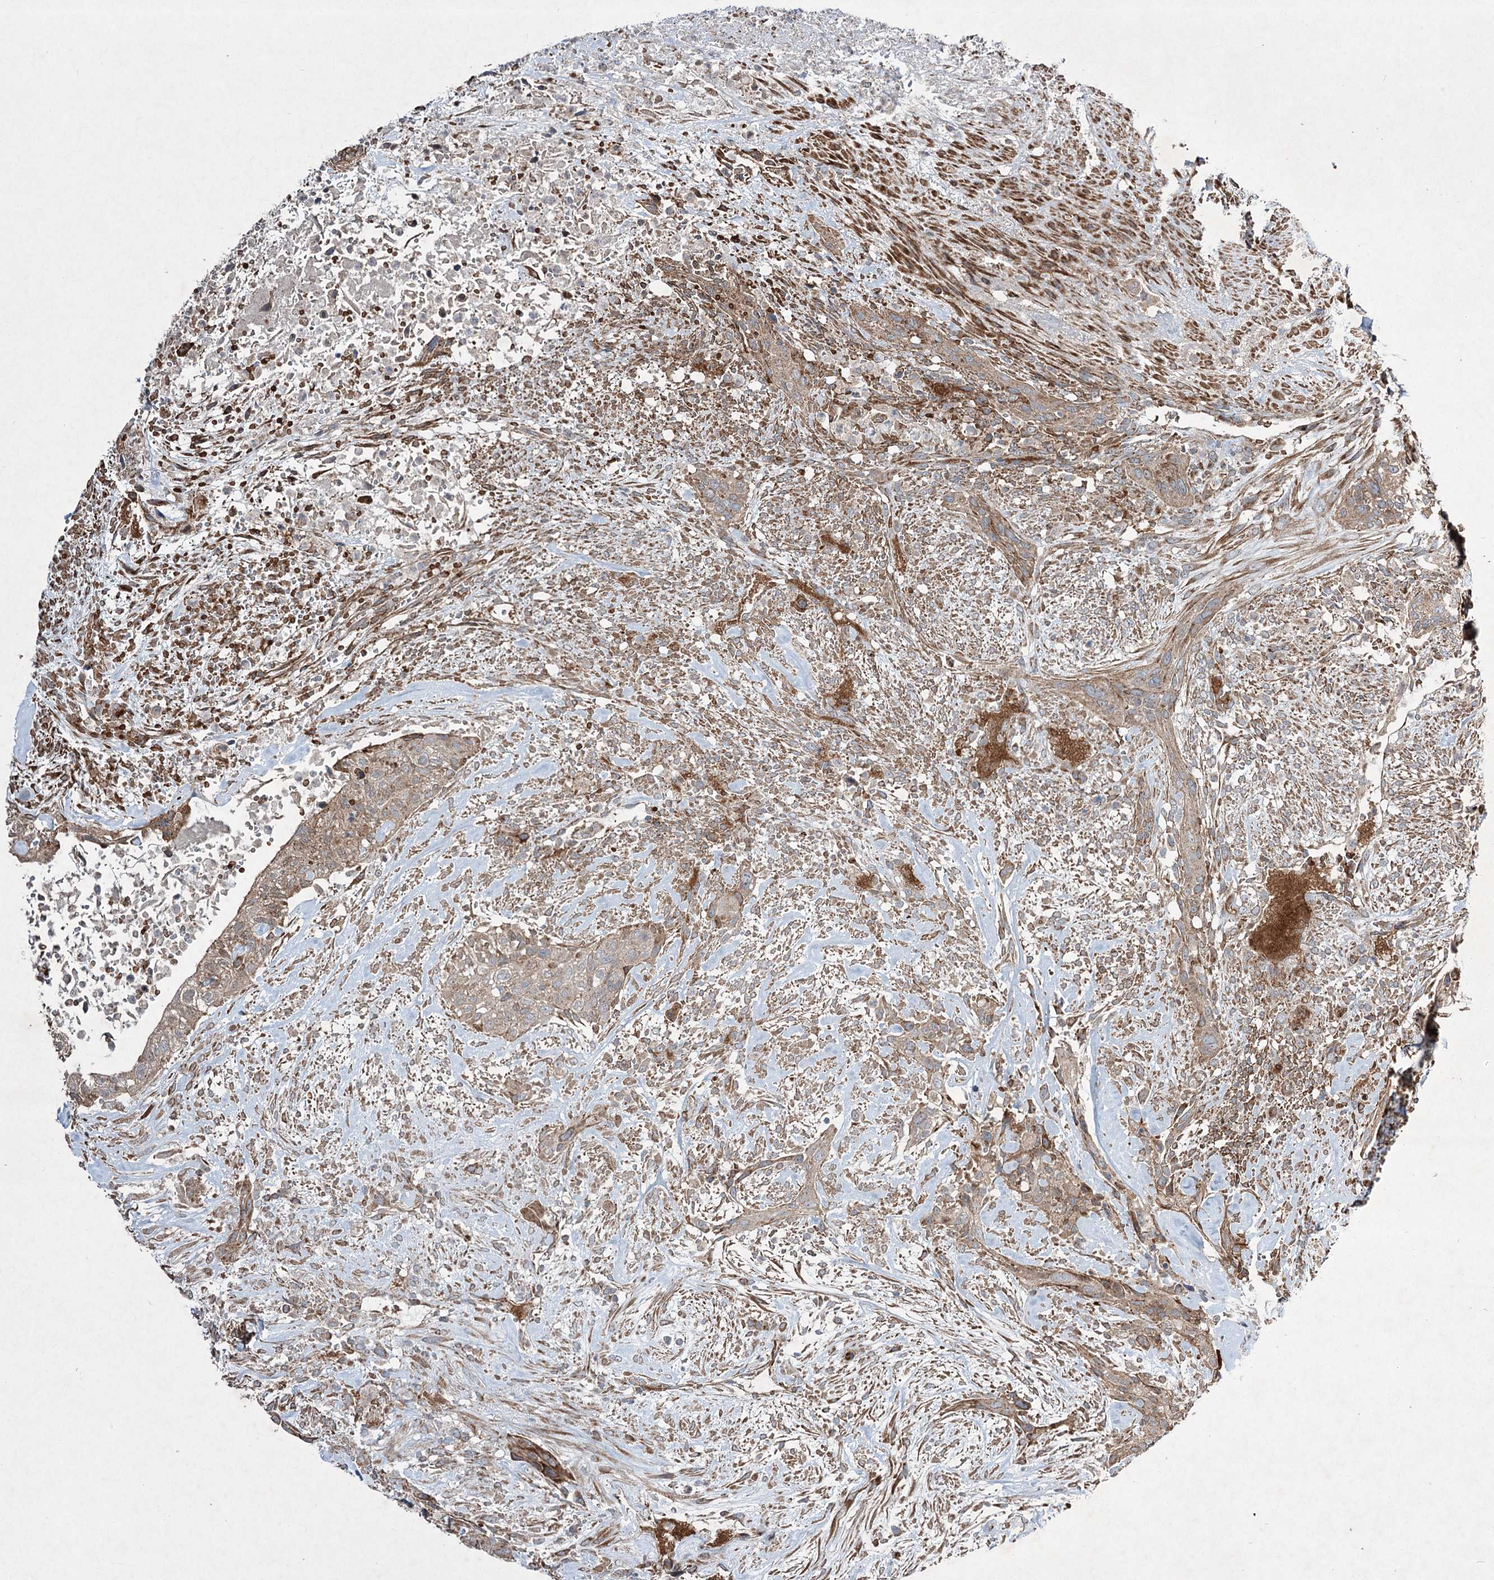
{"staining": {"intensity": "weak", "quantity": ">75%", "location": "cytoplasmic/membranous"}, "tissue": "urothelial cancer", "cell_type": "Tumor cells", "image_type": "cancer", "snomed": [{"axis": "morphology", "description": "Urothelial carcinoma, High grade"}, {"axis": "topography", "description": "Urinary bladder"}], "caption": "Weak cytoplasmic/membranous expression is present in approximately >75% of tumor cells in urothelial cancer.", "gene": "SERINC5", "patient": {"sex": "male", "age": 35}}